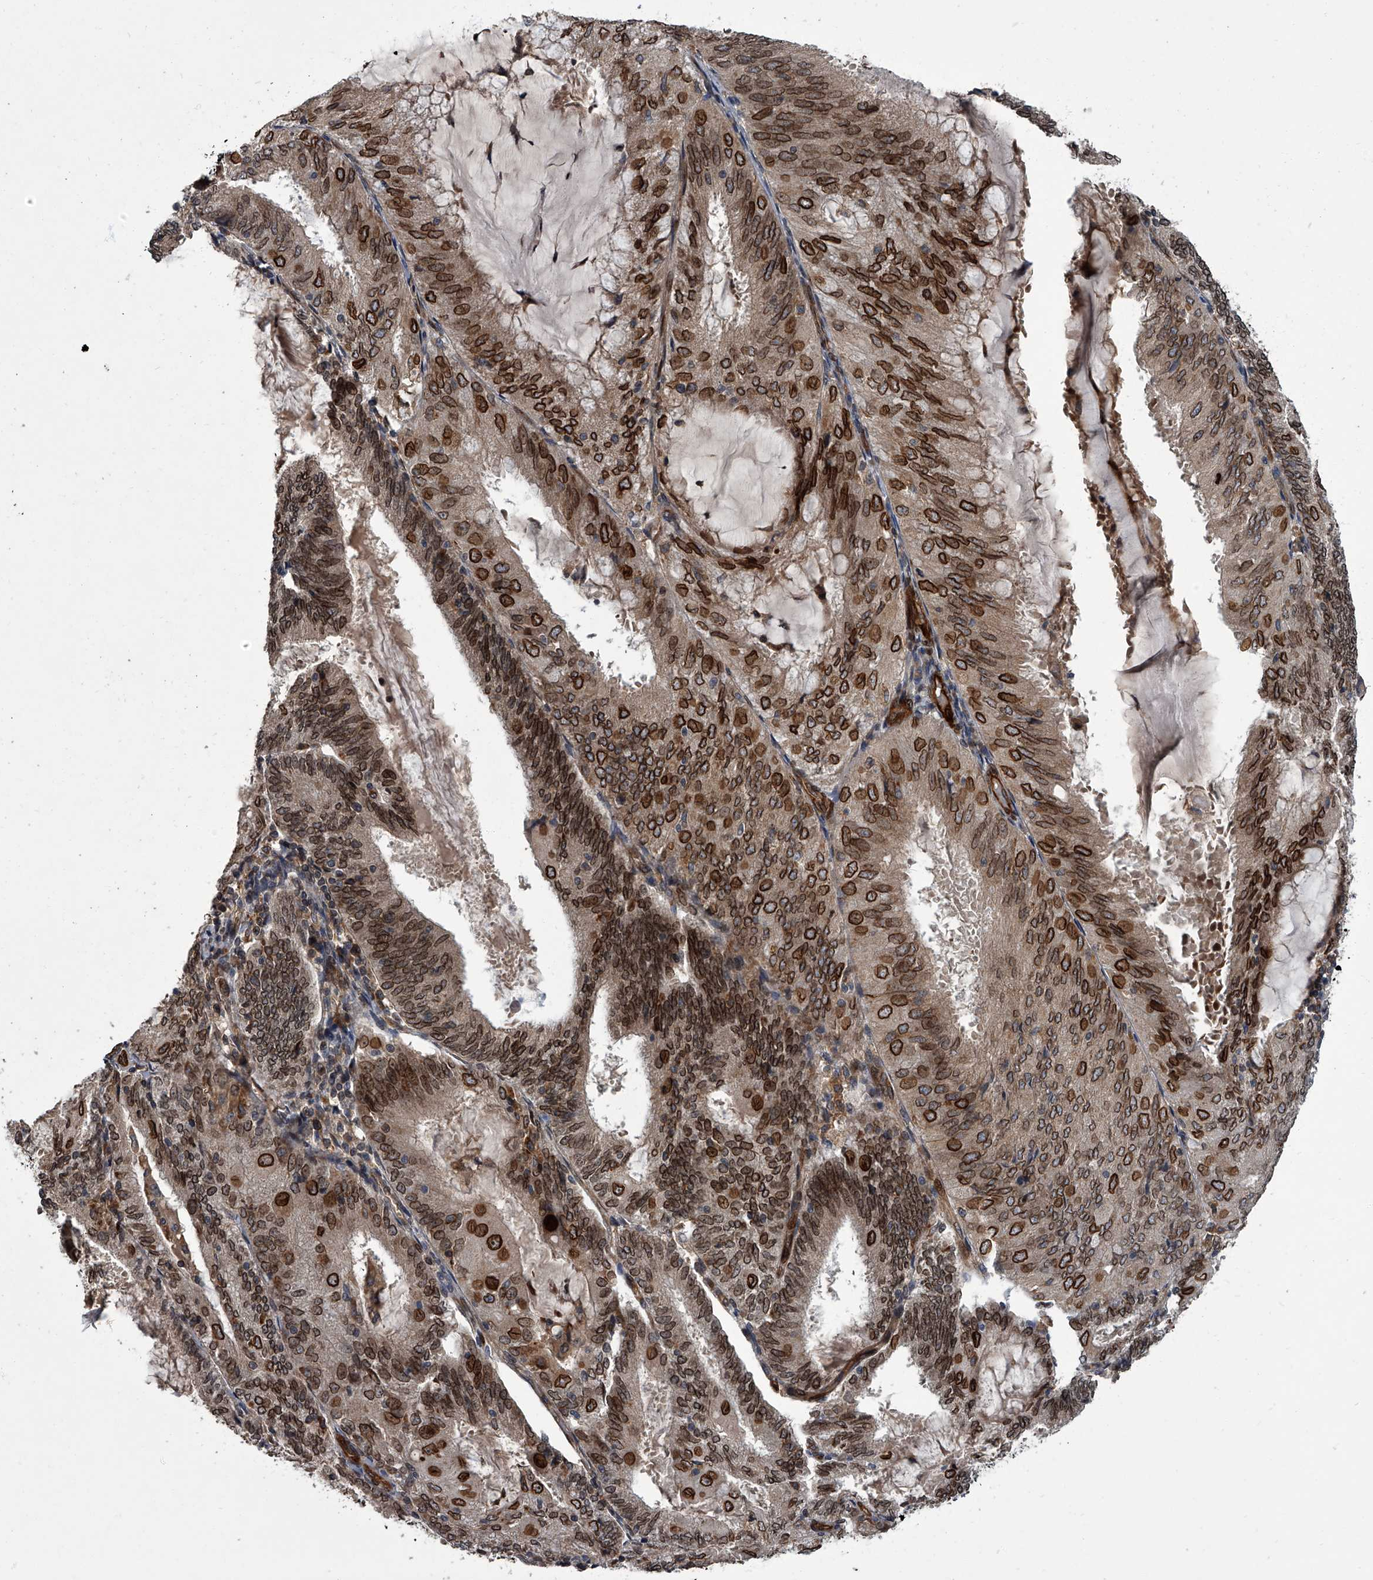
{"staining": {"intensity": "strong", "quantity": ">75%", "location": "cytoplasmic/membranous,nuclear"}, "tissue": "endometrial cancer", "cell_type": "Tumor cells", "image_type": "cancer", "snomed": [{"axis": "morphology", "description": "Adenocarcinoma, NOS"}, {"axis": "topography", "description": "Endometrium"}], "caption": "Adenocarcinoma (endometrial) was stained to show a protein in brown. There is high levels of strong cytoplasmic/membranous and nuclear staining in approximately >75% of tumor cells. (DAB (3,3'-diaminobenzidine) = brown stain, brightfield microscopy at high magnification).", "gene": "LRRC8C", "patient": {"sex": "female", "age": 81}}